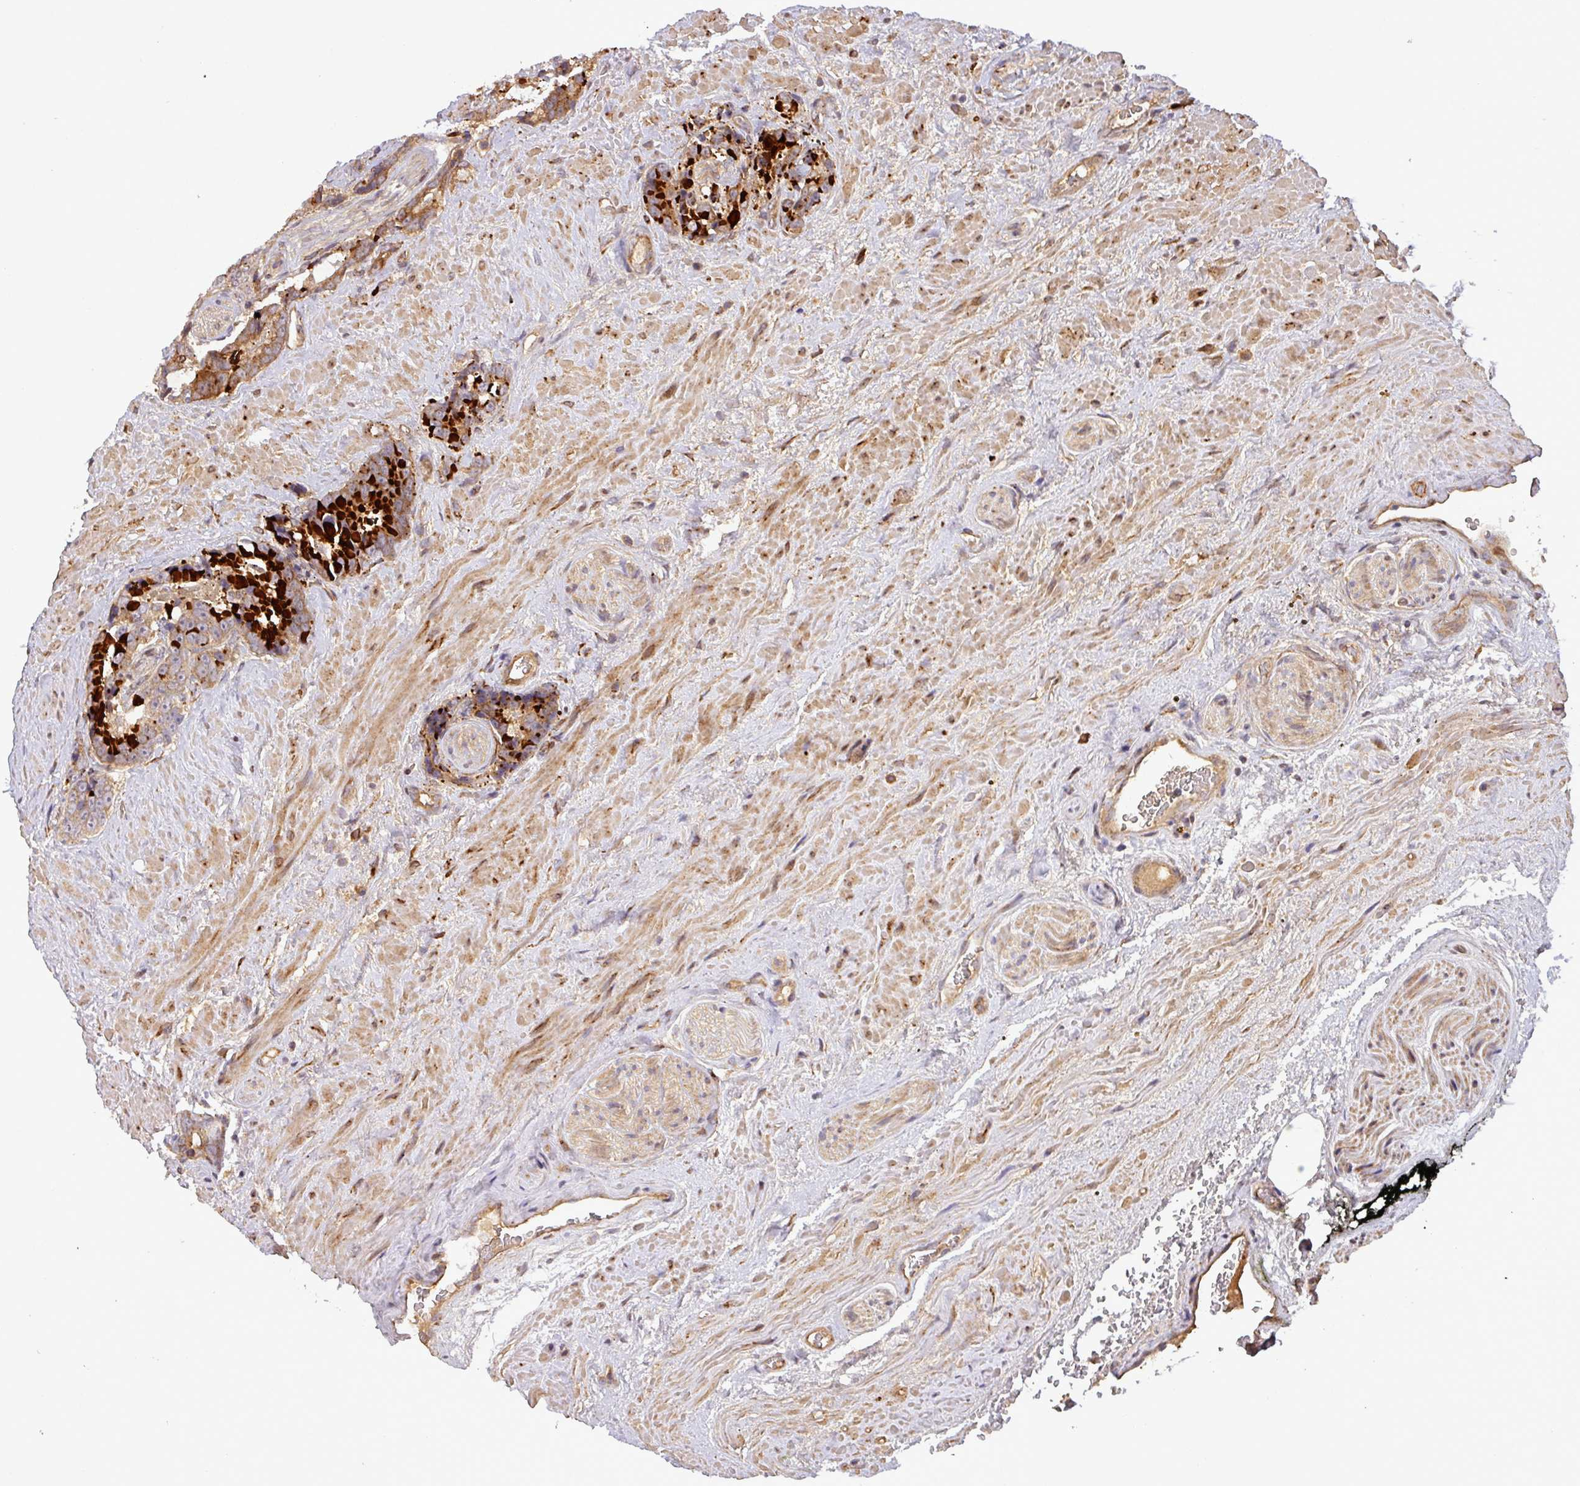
{"staining": {"intensity": "moderate", "quantity": ">75%", "location": "cytoplasmic/membranous"}, "tissue": "prostate cancer", "cell_type": "Tumor cells", "image_type": "cancer", "snomed": [{"axis": "morphology", "description": "Adenocarcinoma, High grade"}, {"axis": "topography", "description": "Prostate"}], "caption": "Protein staining by IHC reveals moderate cytoplasmic/membranous expression in approximately >75% of tumor cells in prostate cancer (adenocarcinoma (high-grade)). The protein of interest is stained brown, and the nuclei are stained in blue (DAB (3,3'-diaminobenzidine) IHC with brightfield microscopy, high magnification).", "gene": "ART1", "patient": {"sex": "male", "age": 74}}